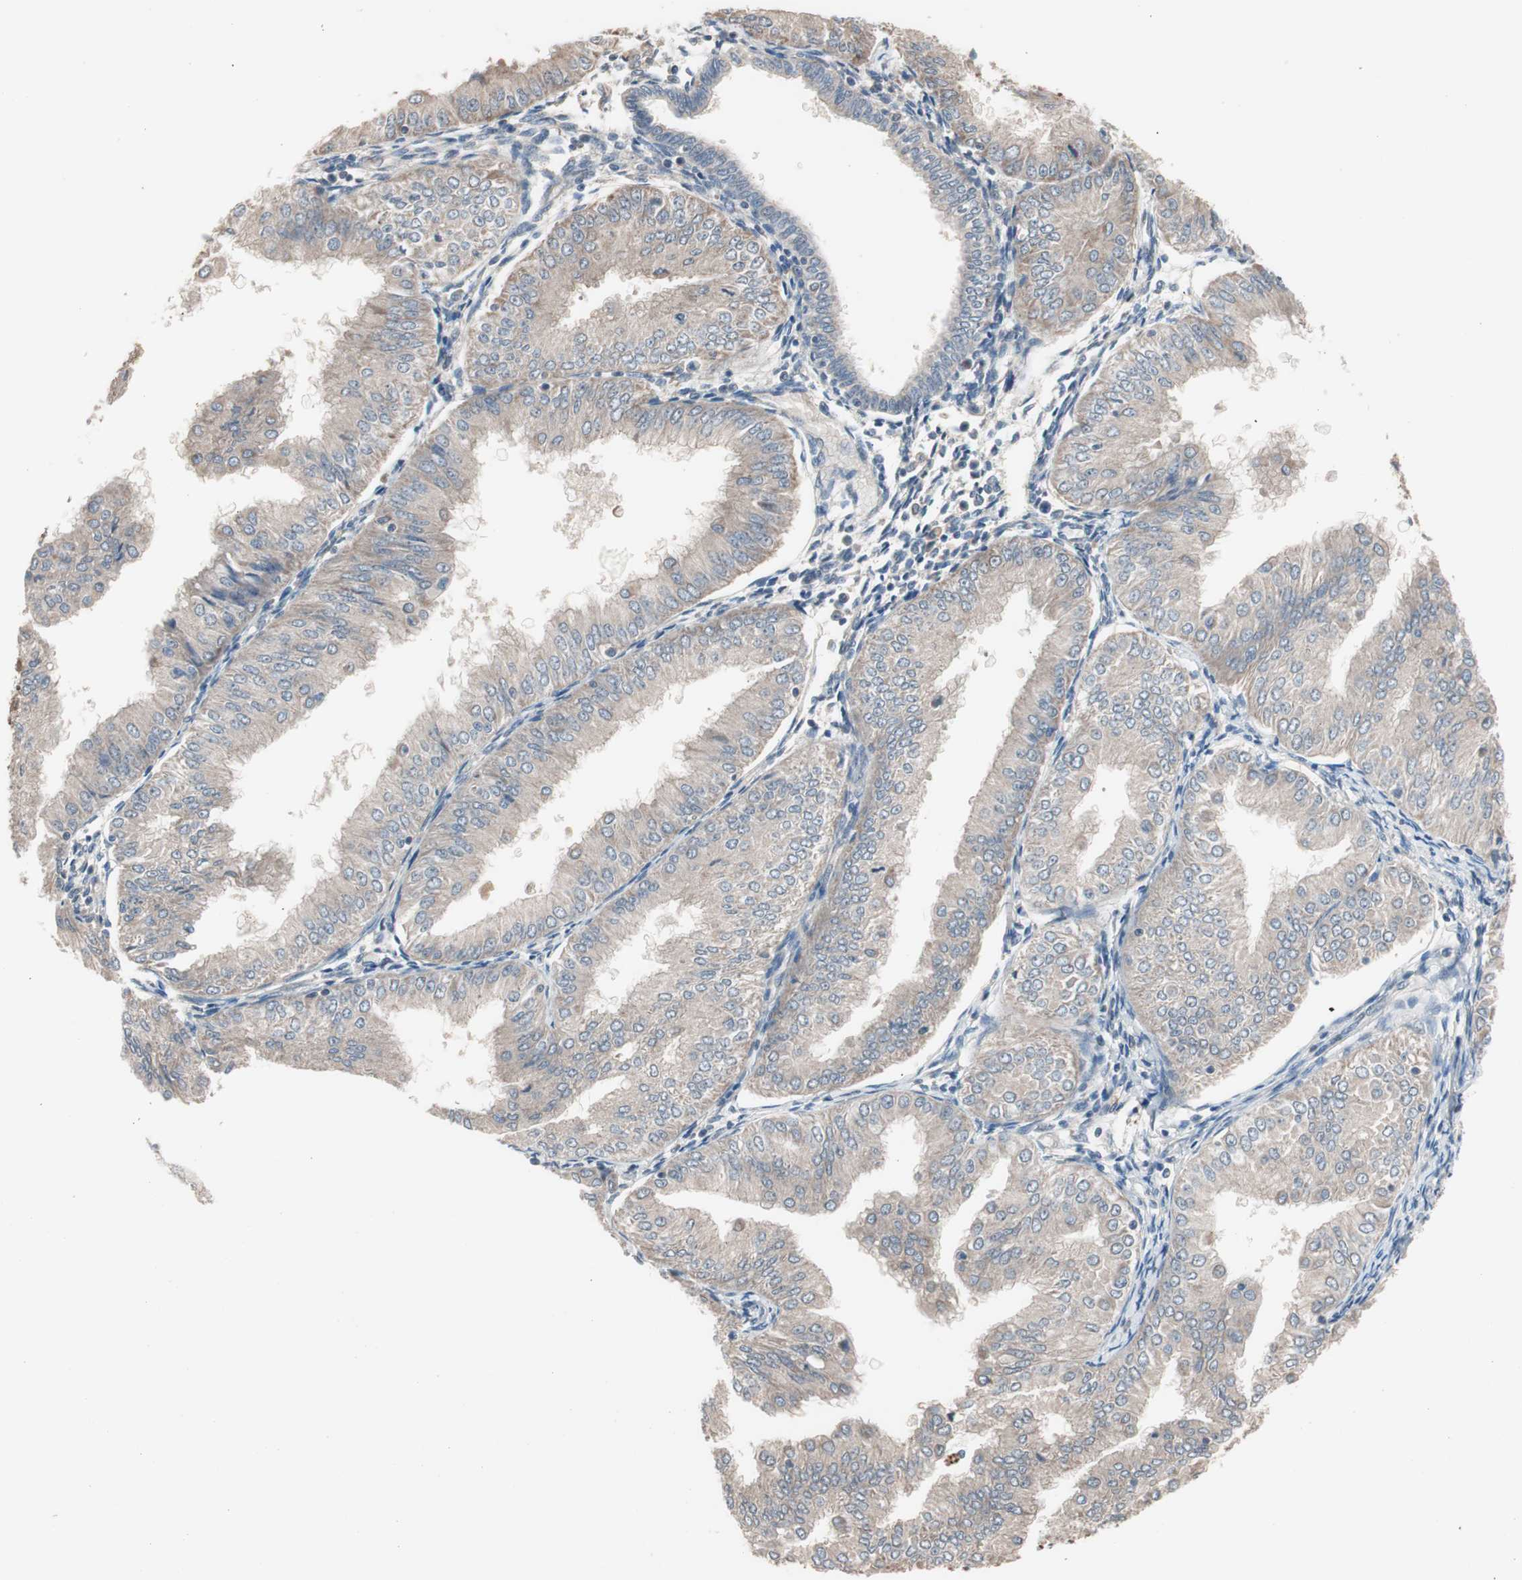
{"staining": {"intensity": "weak", "quantity": ">75%", "location": "cytoplasmic/membranous"}, "tissue": "endometrial cancer", "cell_type": "Tumor cells", "image_type": "cancer", "snomed": [{"axis": "morphology", "description": "Adenocarcinoma, NOS"}, {"axis": "topography", "description": "Endometrium"}], "caption": "DAB immunohistochemical staining of endometrial cancer exhibits weak cytoplasmic/membranous protein staining in about >75% of tumor cells.", "gene": "HMBS", "patient": {"sex": "female", "age": 53}}